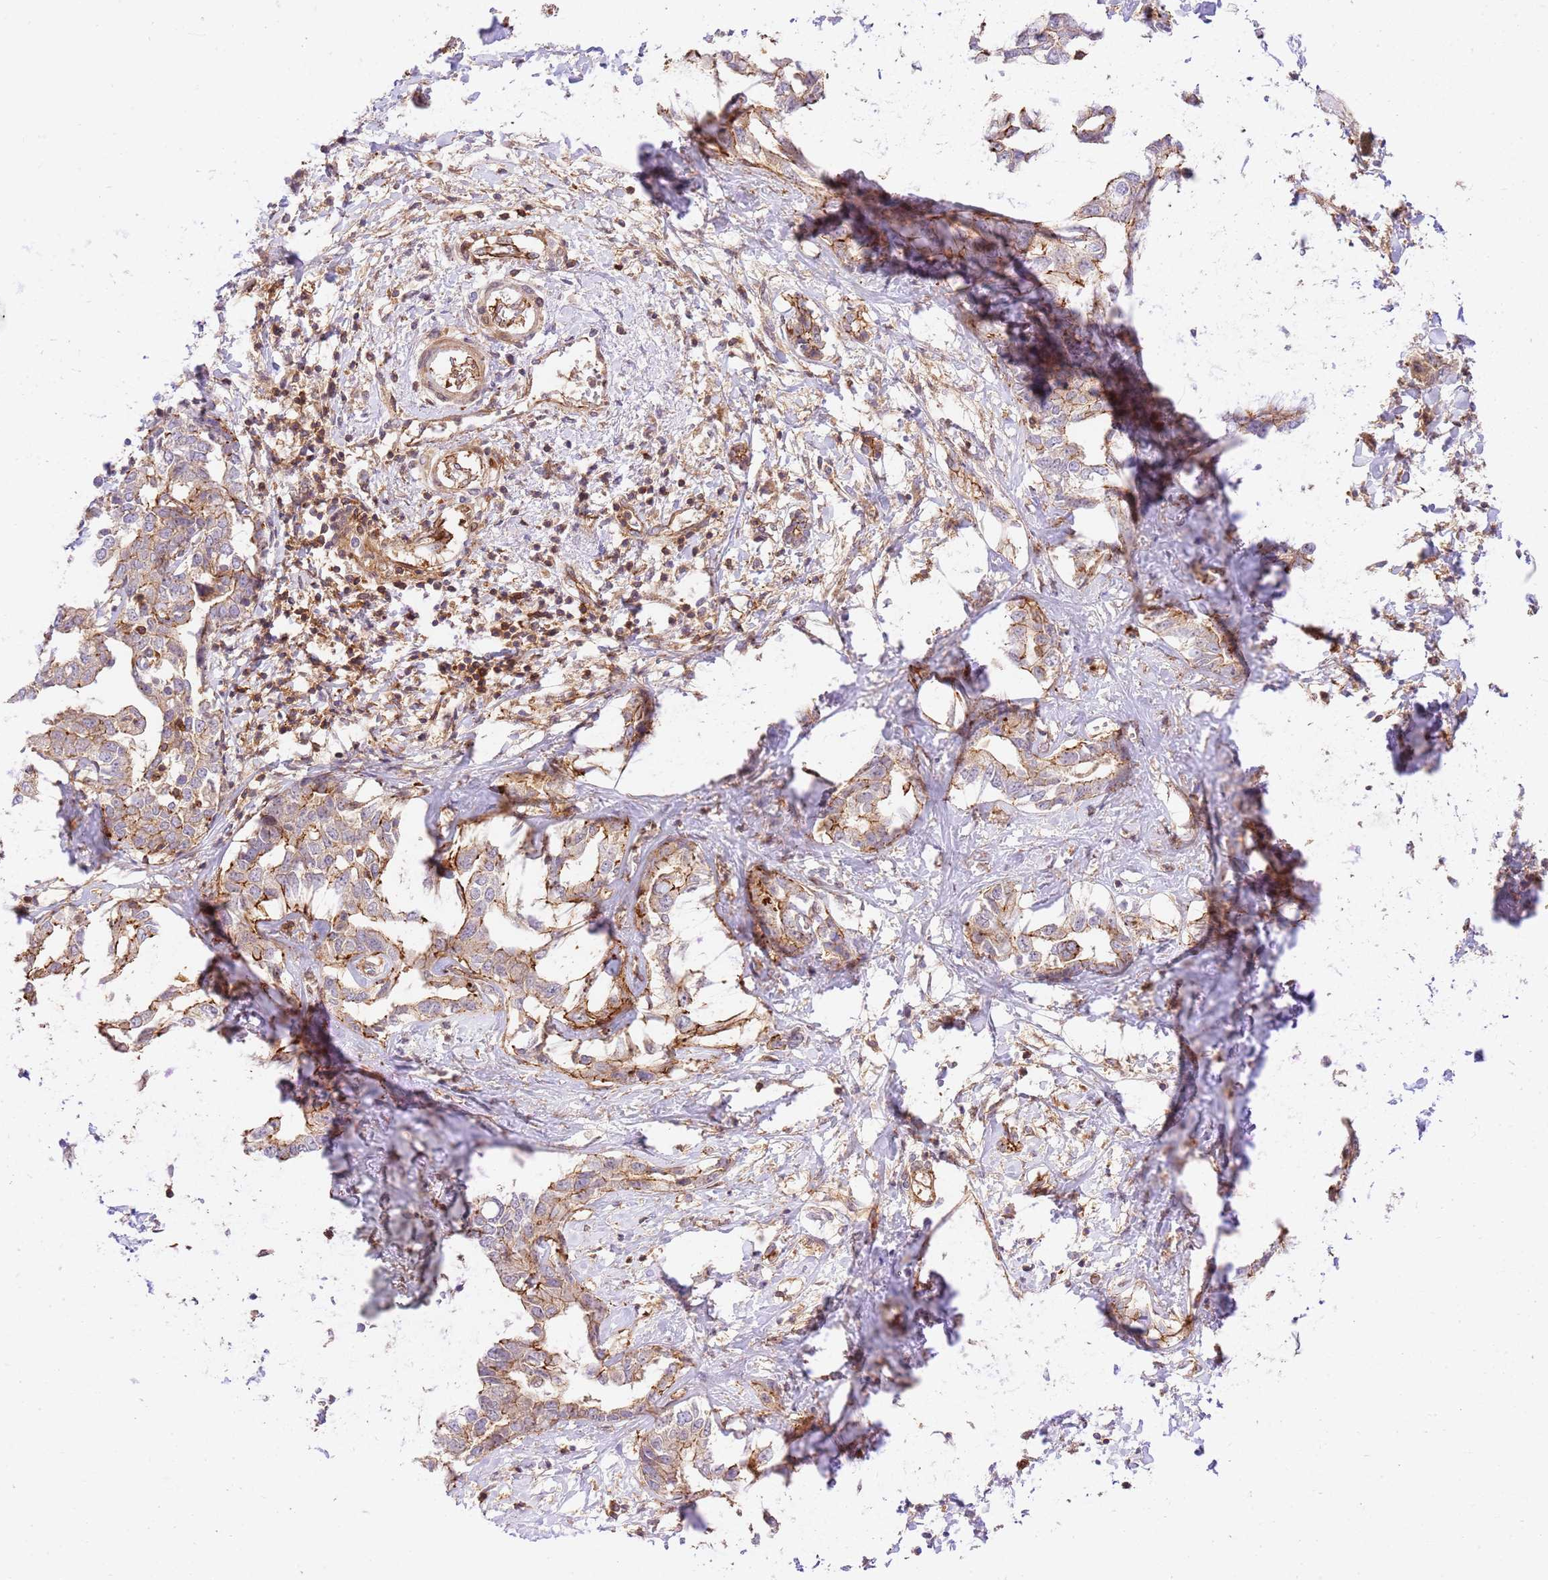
{"staining": {"intensity": "moderate", "quantity": "<25%", "location": "cytoplasmic/membranous"}, "tissue": "liver cancer", "cell_type": "Tumor cells", "image_type": "cancer", "snomed": [{"axis": "morphology", "description": "Cholangiocarcinoma"}, {"axis": "topography", "description": "Liver"}], "caption": "There is low levels of moderate cytoplasmic/membranous expression in tumor cells of liver cancer, as demonstrated by immunohistochemical staining (brown color).", "gene": "EFCAB8", "patient": {"sex": "male", "age": 59}}